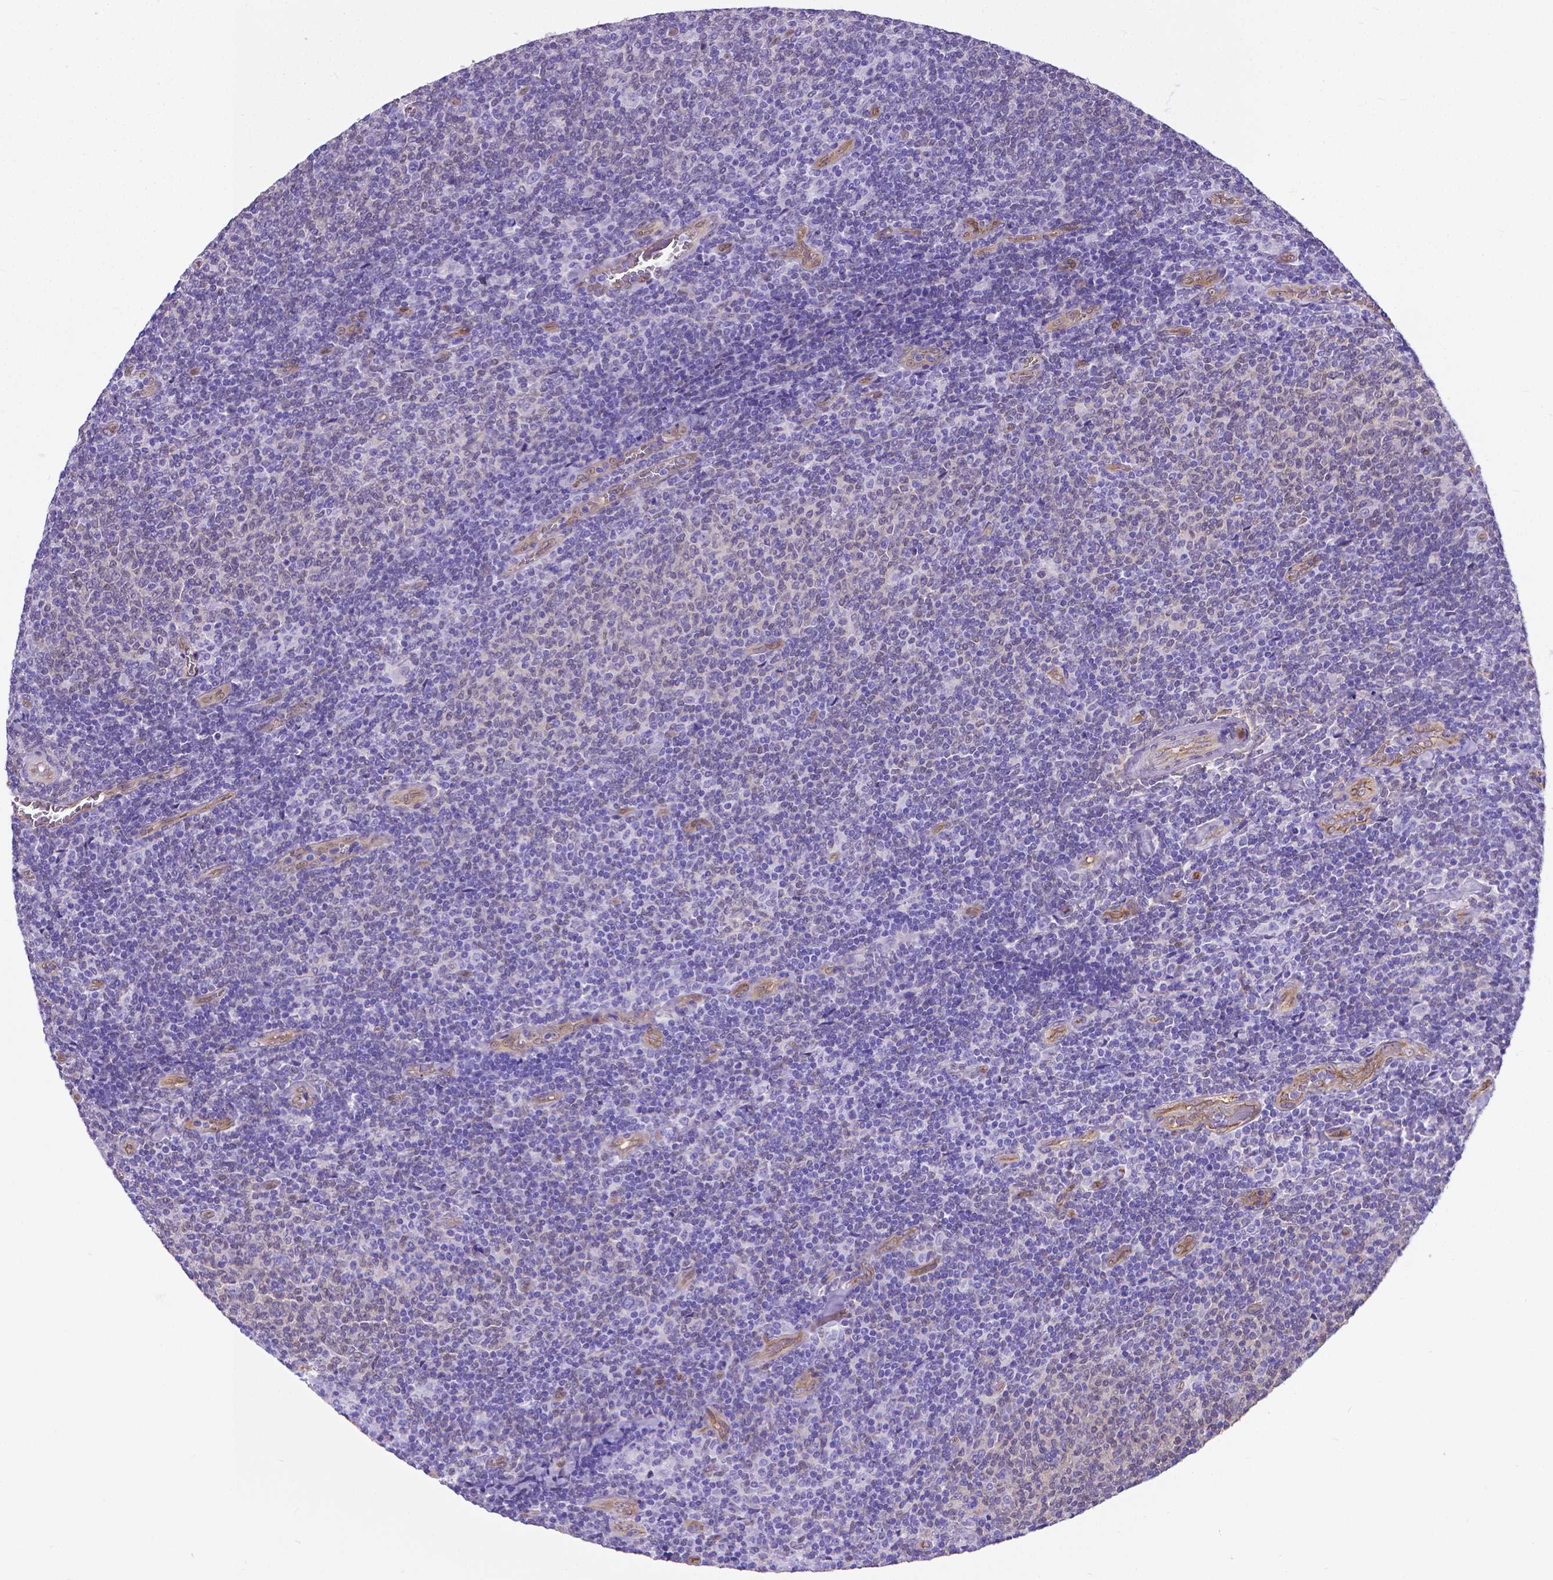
{"staining": {"intensity": "negative", "quantity": "none", "location": "none"}, "tissue": "lymphoma", "cell_type": "Tumor cells", "image_type": "cancer", "snomed": [{"axis": "morphology", "description": "Malignant lymphoma, non-Hodgkin's type, Low grade"}, {"axis": "topography", "description": "Lymph node"}], "caption": "Lymphoma was stained to show a protein in brown. There is no significant expression in tumor cells.", "gene": "CLIC4", "patient": {"sex": "male", "age": 52}}